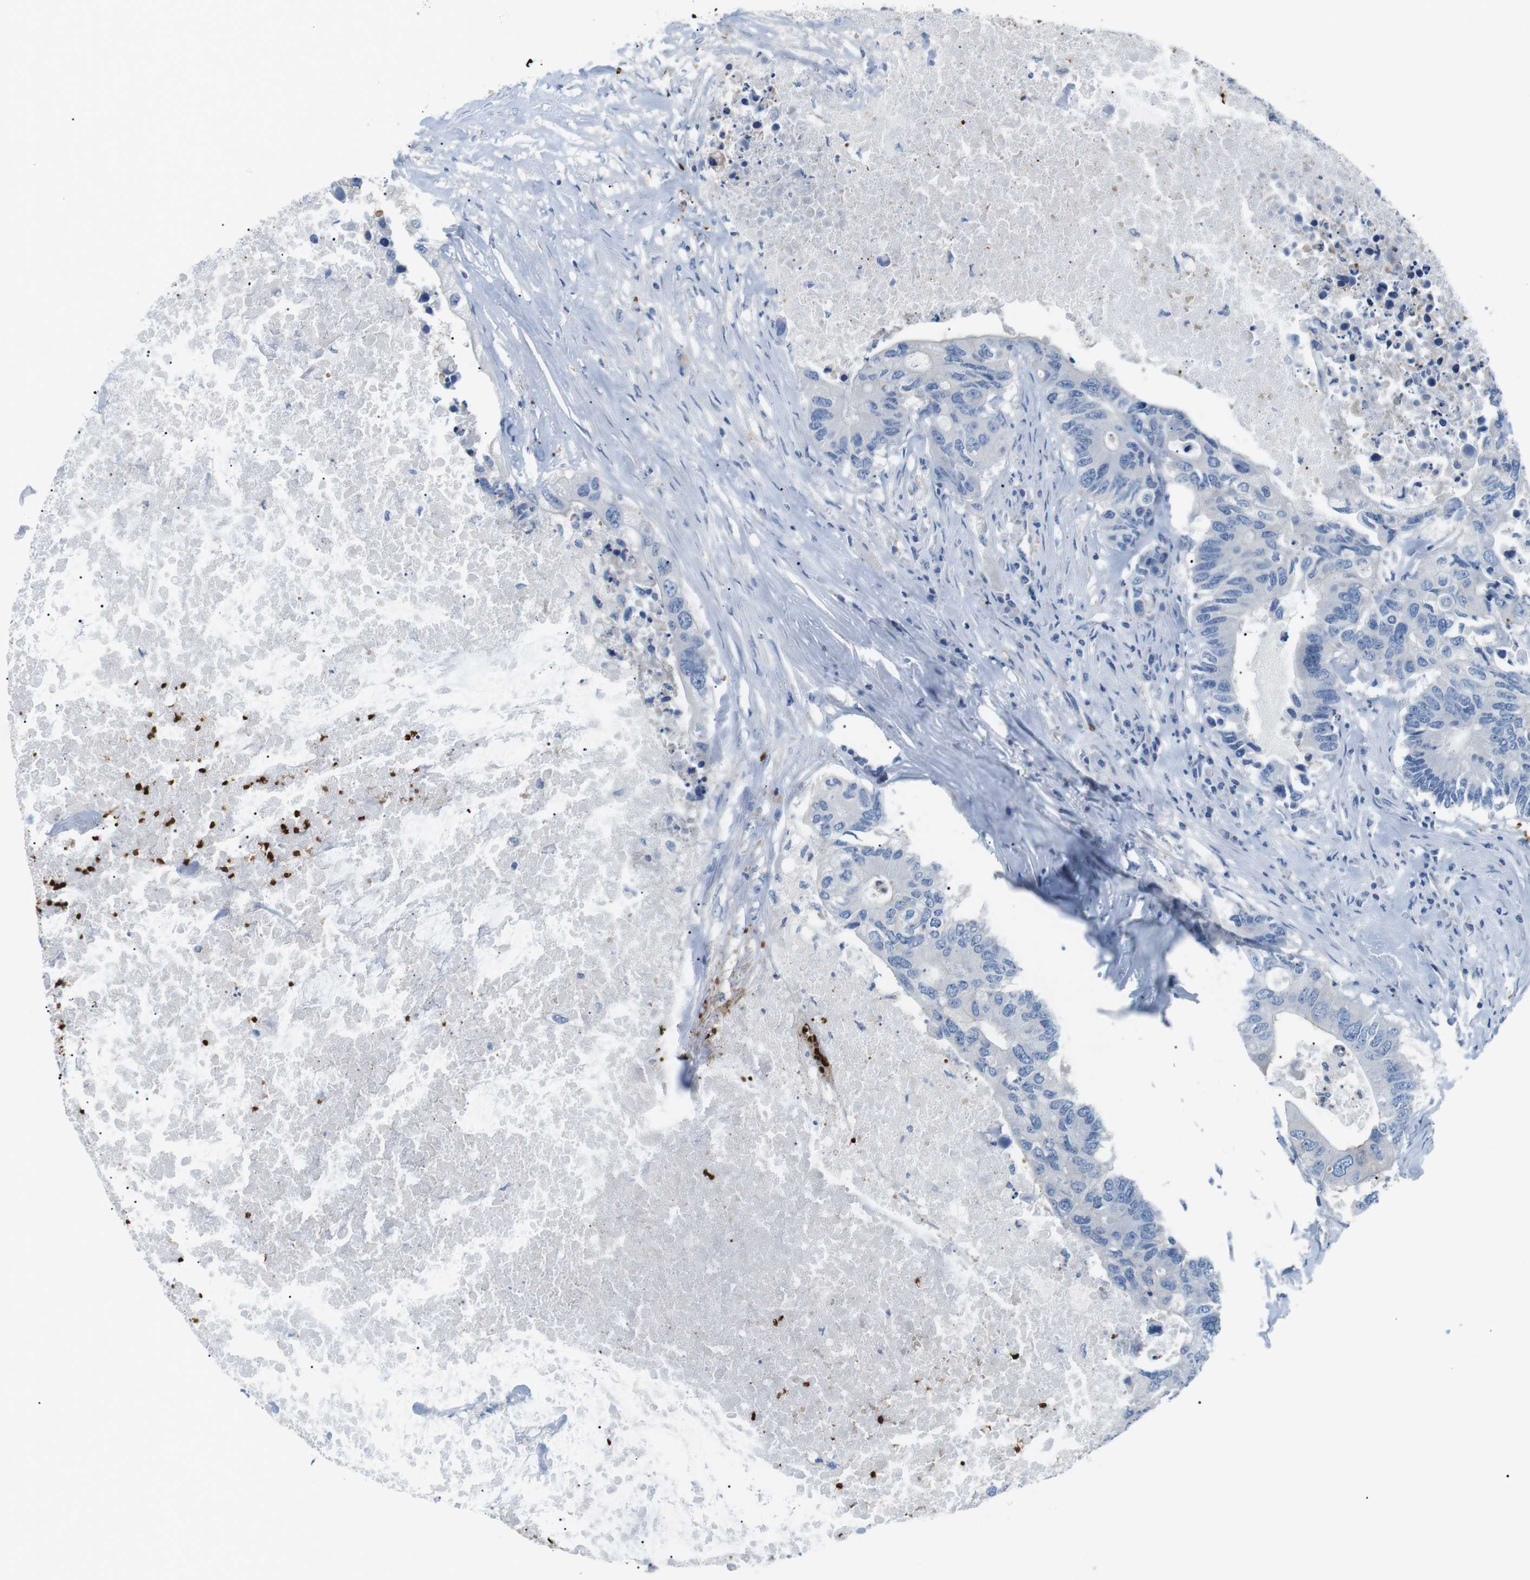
{"staining": {"intensity": "negative", "quantity": "none", "location": "none"}, "tissue": "colorectal cancer", "cell_type": "Tumor cells", "image_type": "cancer", "snomed": [{"axis": "morphology", "description": "Adenocarcinoma, NOS"}, {"axis": "topography", "description": "Colon"}], "caption": "Human colorectal adenocarcinoma stained for a protein using IHC demonstrates no positivity in tumor cells.", "gene": "ADCY10", "patient": {"sex": "male", "age": 71}}